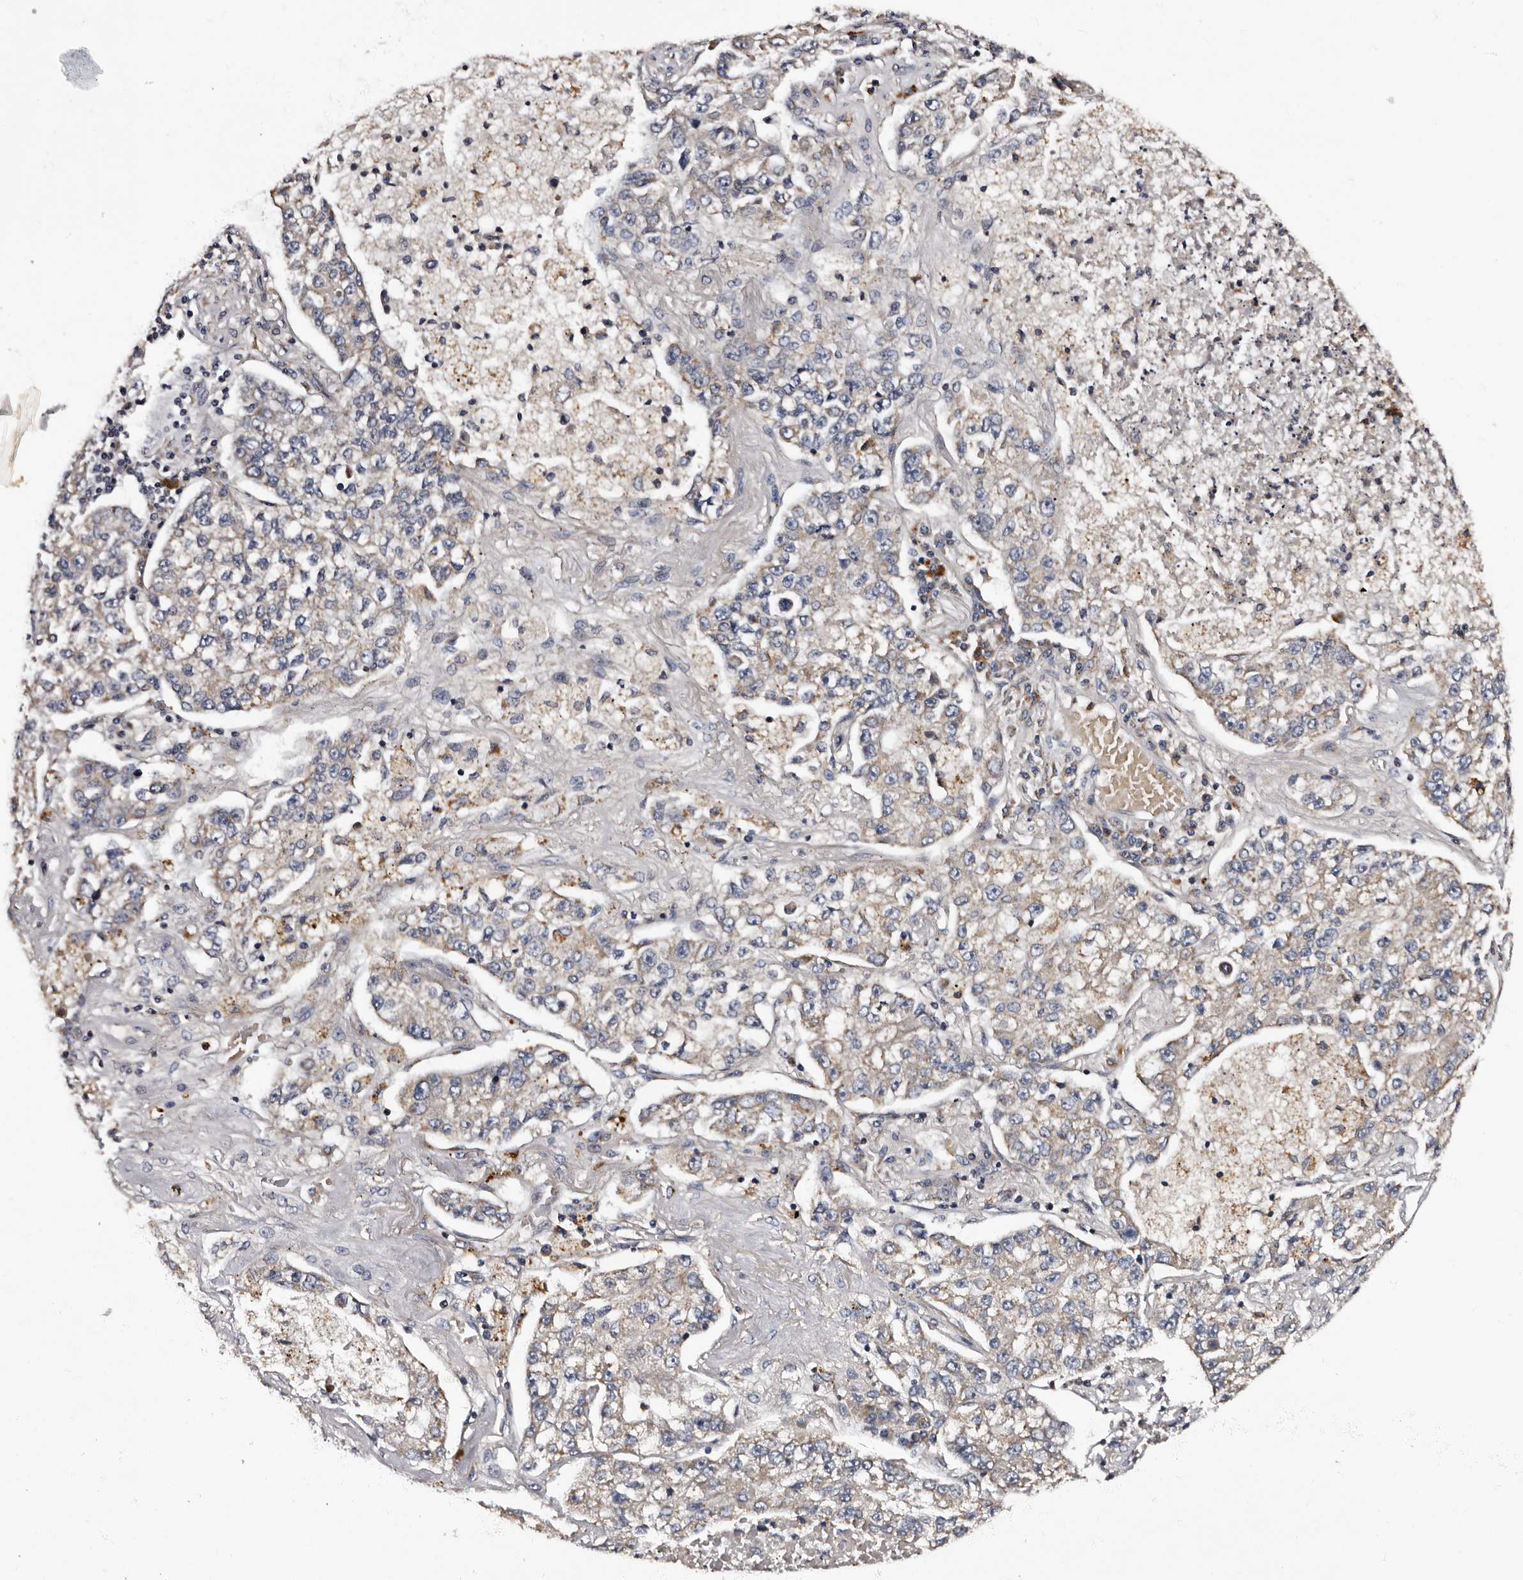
{"staining": {"intensity": "weak", "quantity": "25%-75%", "location": "cytoplasmic/membranous"}, "tissue": "lung cancer", "cell_type": "Tumor cells", "image_type": "cancer", "snomed": [{"axis": "morphology", "description": "Adenocarcinoma, NOS"}, {"axis": "topography", "description": "Lung"}], "caption": "IHC of human lung cancer (adenocarcinoma) displays low levels of weak cytoplasmic/membranous expression in about 25%-75% of tumor cells.", "gene": "ADCK5", "patient": {"sex": "male", "age": 49}}